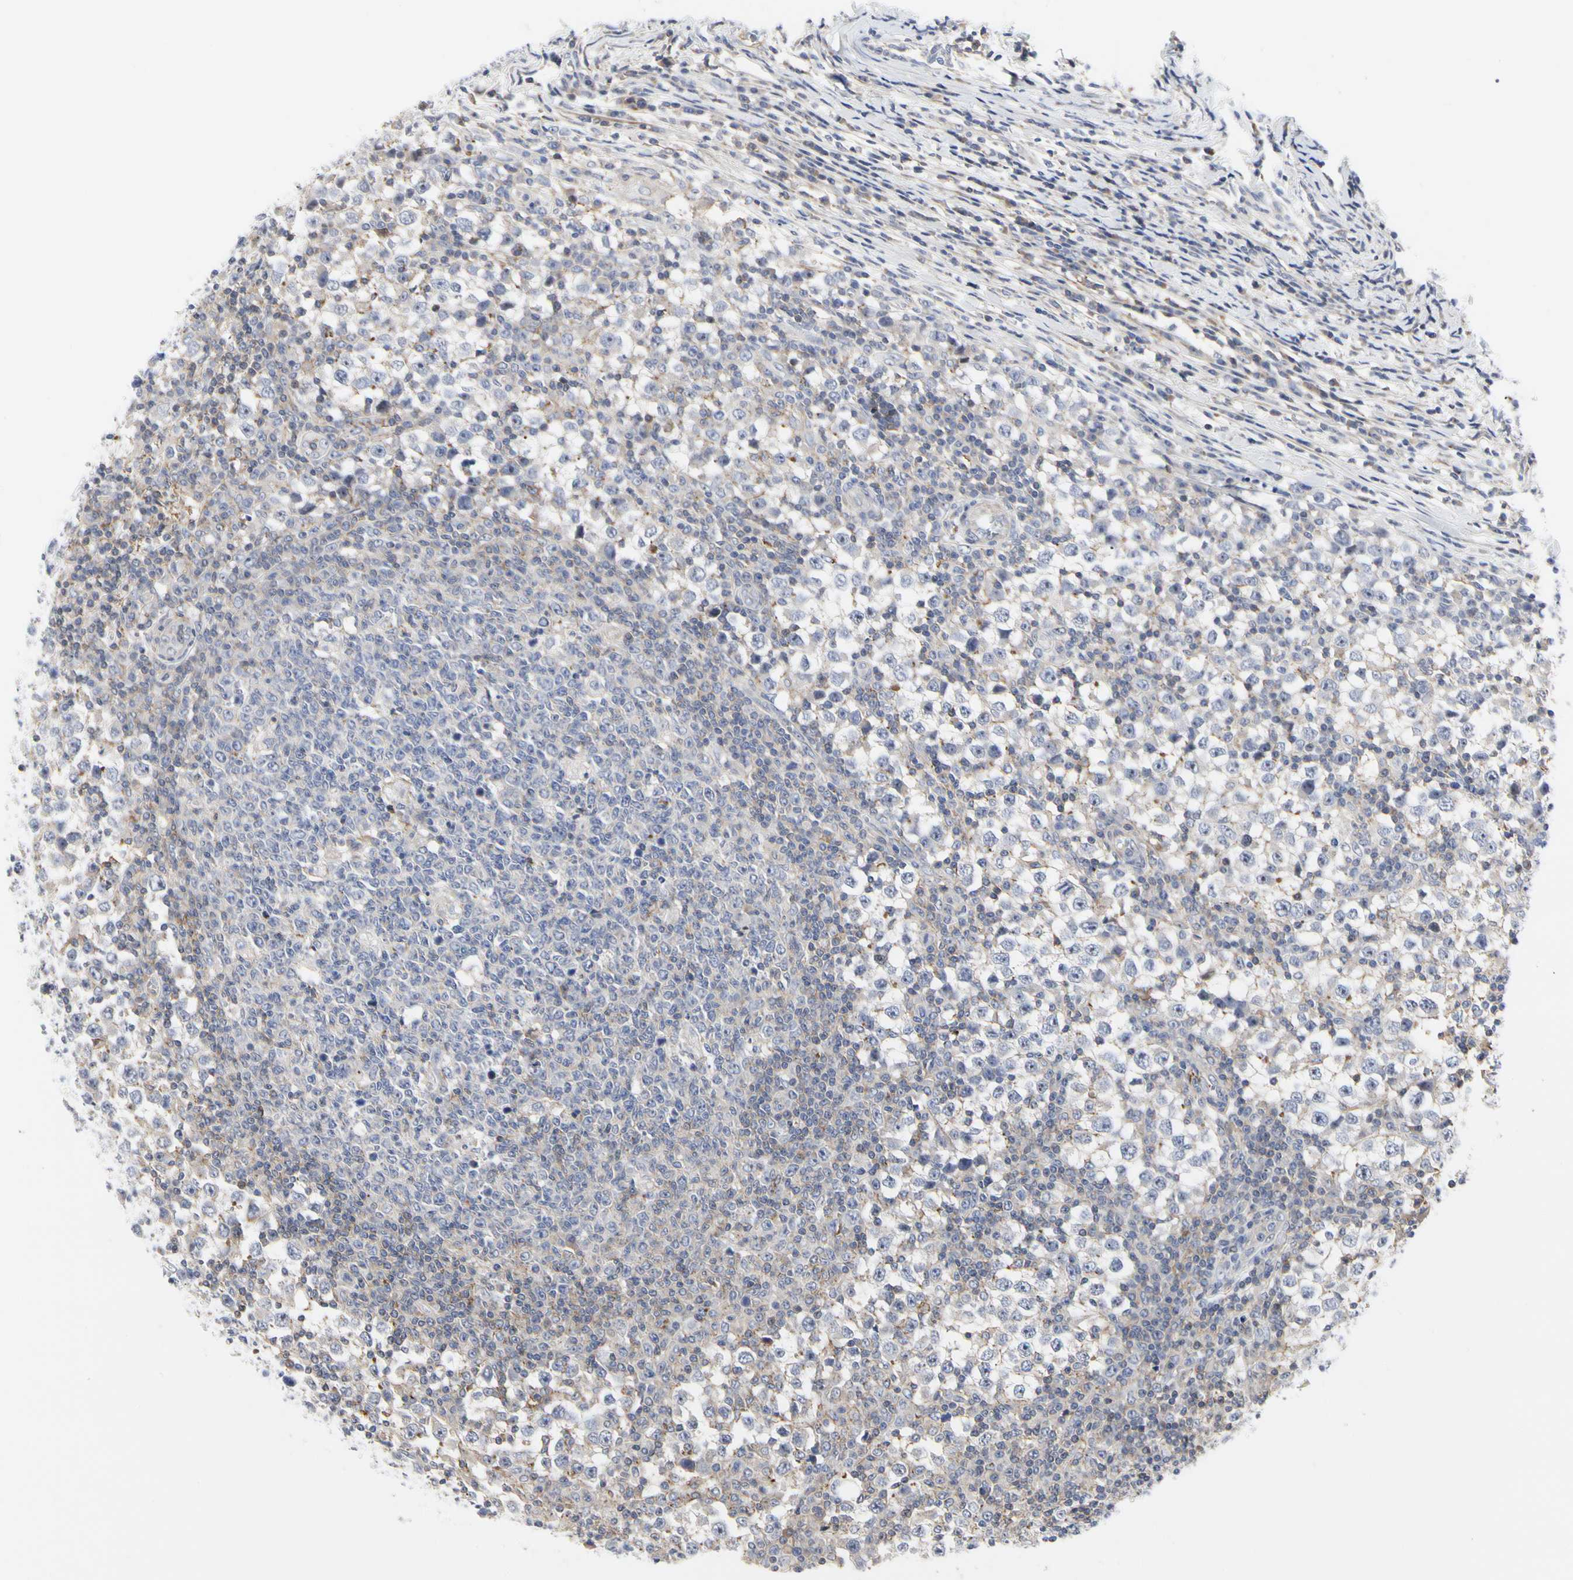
{"staining": {"intensity": "negative", "quantity": "none", "location": "none"}, "tissue": "testis cancer", "cell_type": "Tumor cells", "image_type": "cancer", "snomed": [{"axis": "morphology", "description": "Seminoma, NOS"}, {"axis": "topography", "description": "Testis"}], "caption": "Testis cancer was stained to show a protein in brown. There is no significant positivity in tumor cells.", "gene": "SHANK2", "patient": {"sex": "male", "age": 65}}